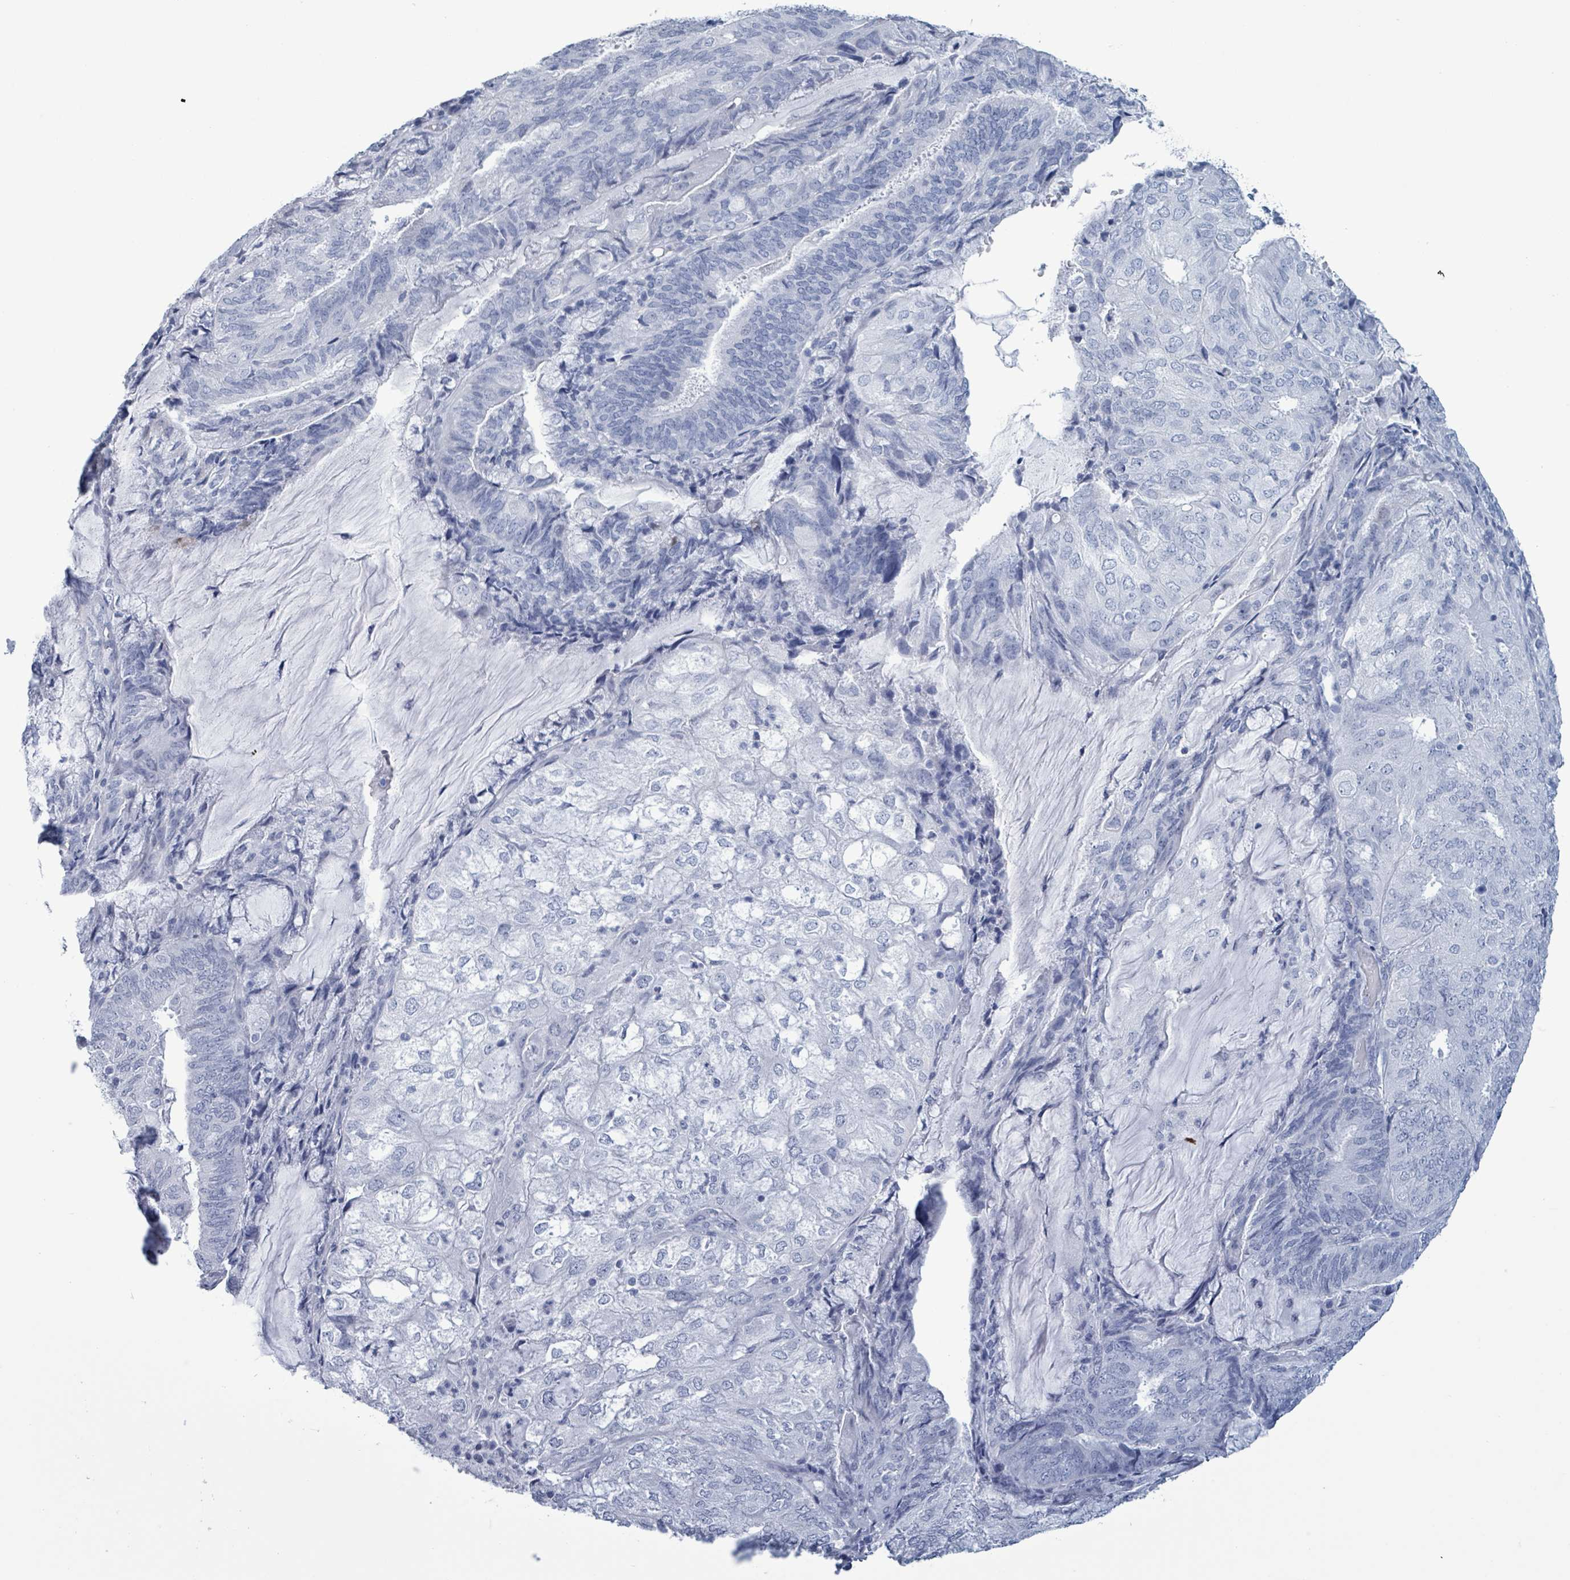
{"staining": {"intensity": "negative", "quantity": "none", "location": "none"}, "tissue": "endometrial cancer", "cell_type": "Tumor cells", "image_type": "cancer", "snomed": [{"axis": "morphology", "description": "Adenocarcinoma, NOS"}, {"axis": "topography", "description": "Endometrium"}], "caption": "Tumor cells are negative for protein expression in human endometrial adenocarcinoma.", "gene": "NKX2-1", "patient": {"sex": "female", "age": 81}}